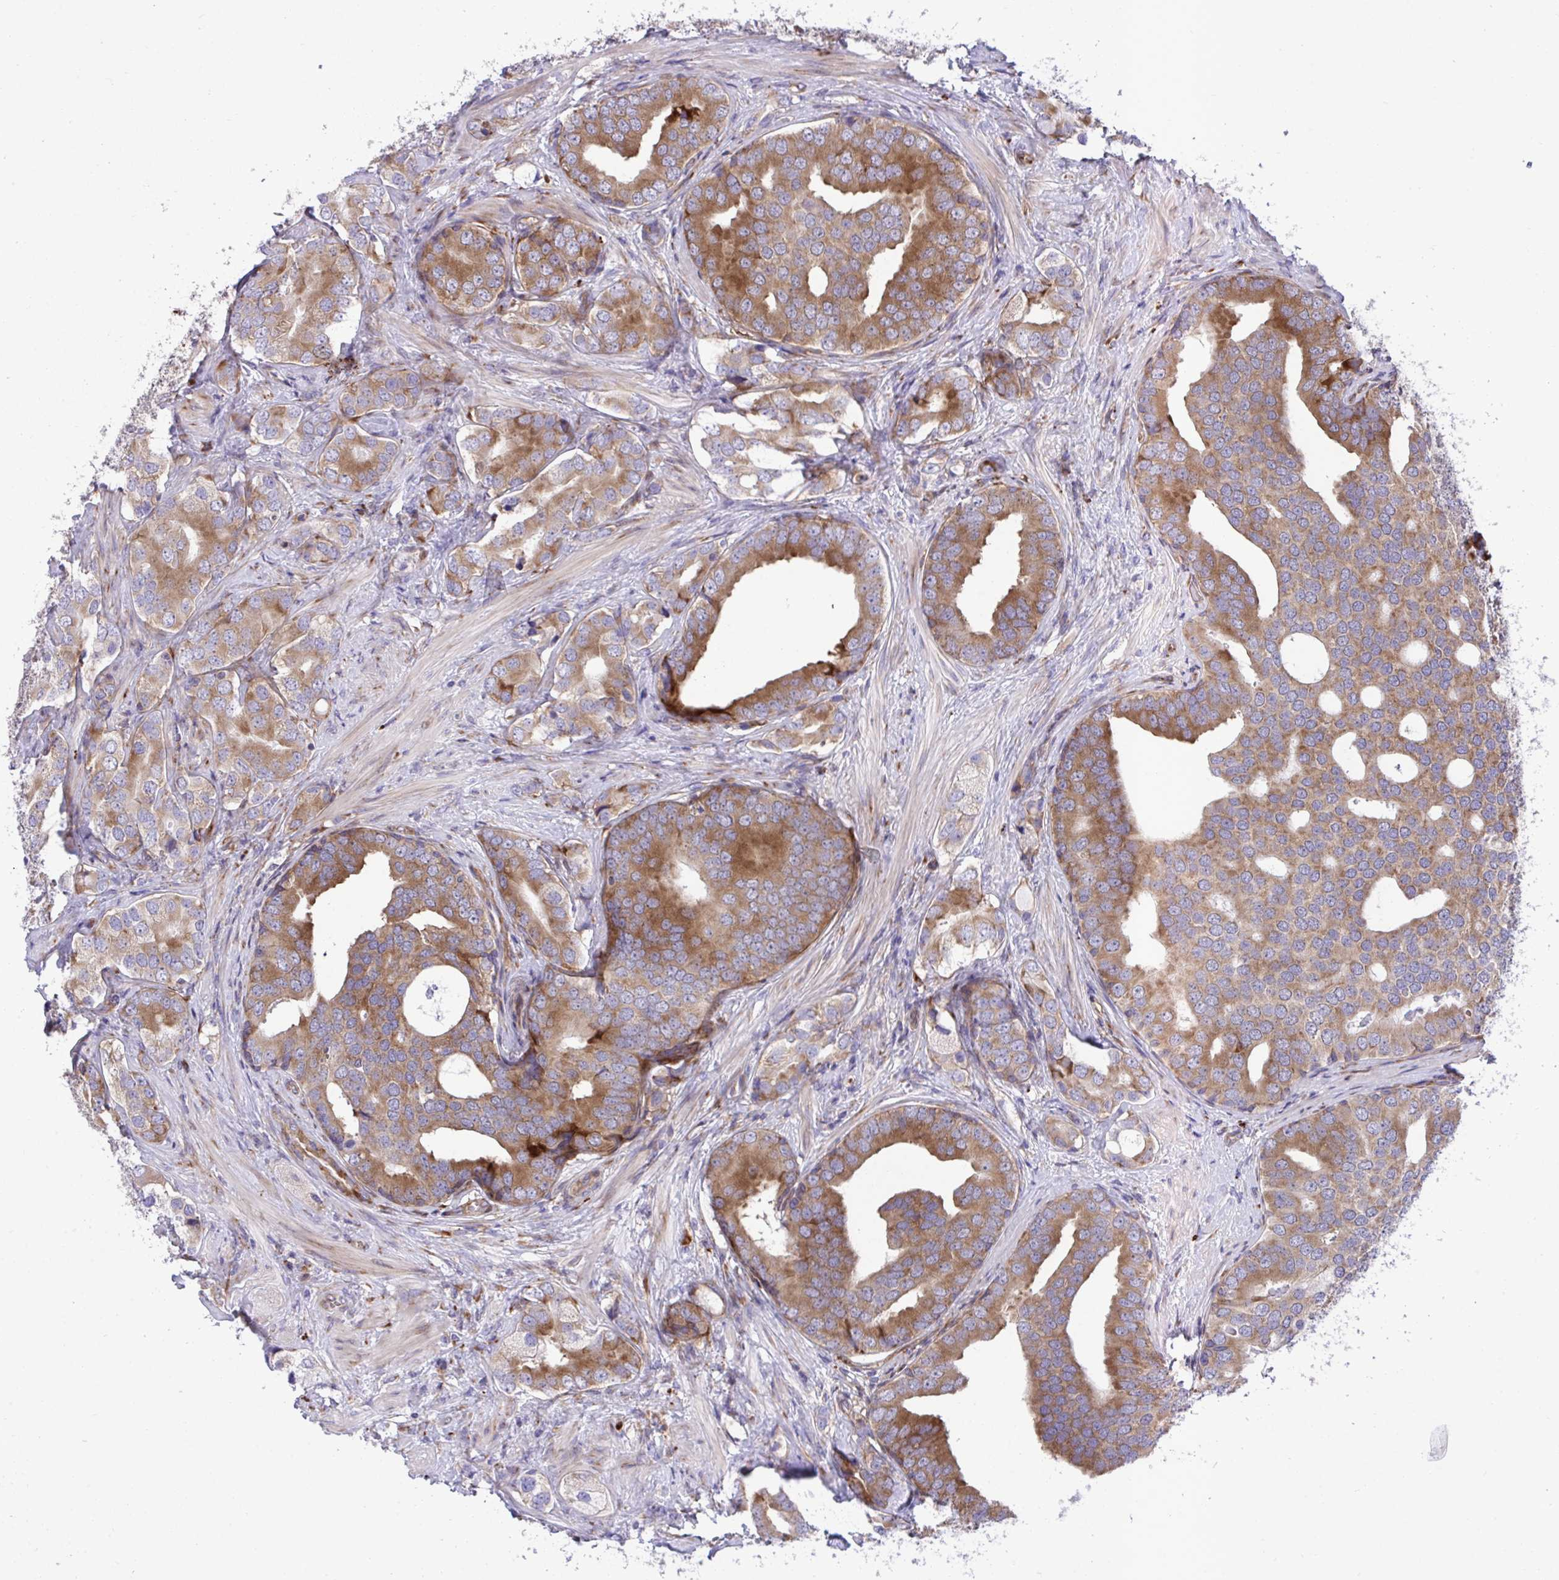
{"staining": {"intensity": "moderate", "quantity": ">75%", "location": "cytoplasmic/membranous"}, "tissue": "prostate cancer", "cell_type": "Tumor cells", "image_type": "cancer", "snomed": [{"axis": "morphology", "description": "Adenocarcinoma, High grade"}, {"axis": "topography", "description": "Prostate"}], "caption": "Tumor cells reveal medium levels of moderate cytoplasmic/membranous staining in approximately >75% of cells in adenocarcinoma (high-grade) (prostate). Using DAB (3,3'-diaminobenzidine) (brown) and hematoxylin (blue) stains, captured at high magnification using brightfield microscopy.", "gene": "RPS15", "patient": {"sex": "male", "age": 62}}